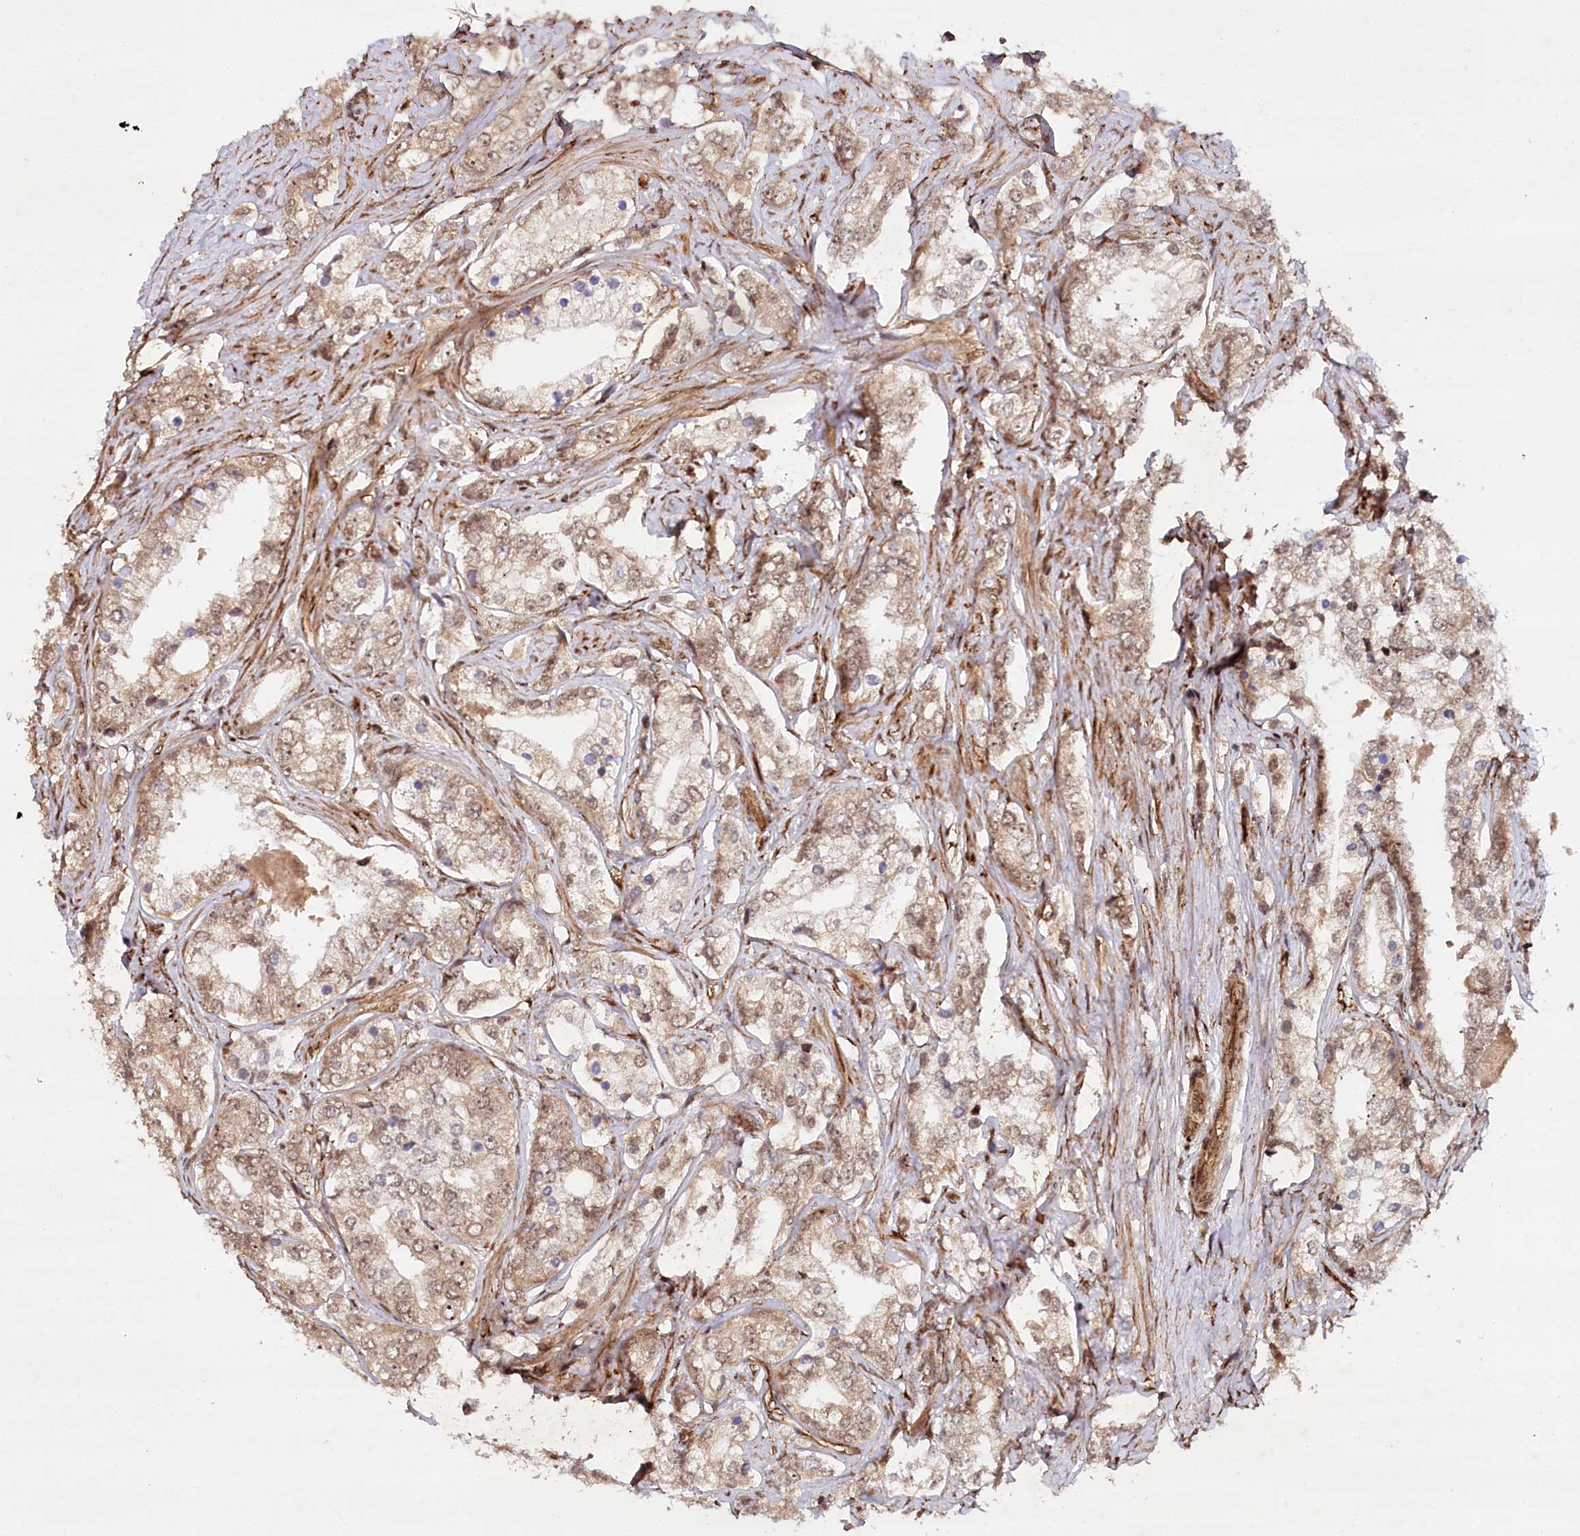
{"staining": {"intensity": "moderate", "quantity": "<25%", "location": "cytoplasmic/membranous,nuclear"}, "tissue": "prostate cancer", "cell_type": "Tumor cells", "image_type": "cancer", "snomed": [{"axis": "morphology", "description": "Adenocarcinoma, High grade"}, {"axis": "topography", "description": "Prostate"}], "caption": "Immunohistochemistry (DAB (3,3'-diaminobenzidine)) staining of human prostate cancer displays moderate cytoplasmic/membranous and nuclear protein staining in about <25% of tumor cells.", "gene": "ALKBH8", "patient": {"sex": "male", "age": 66}}